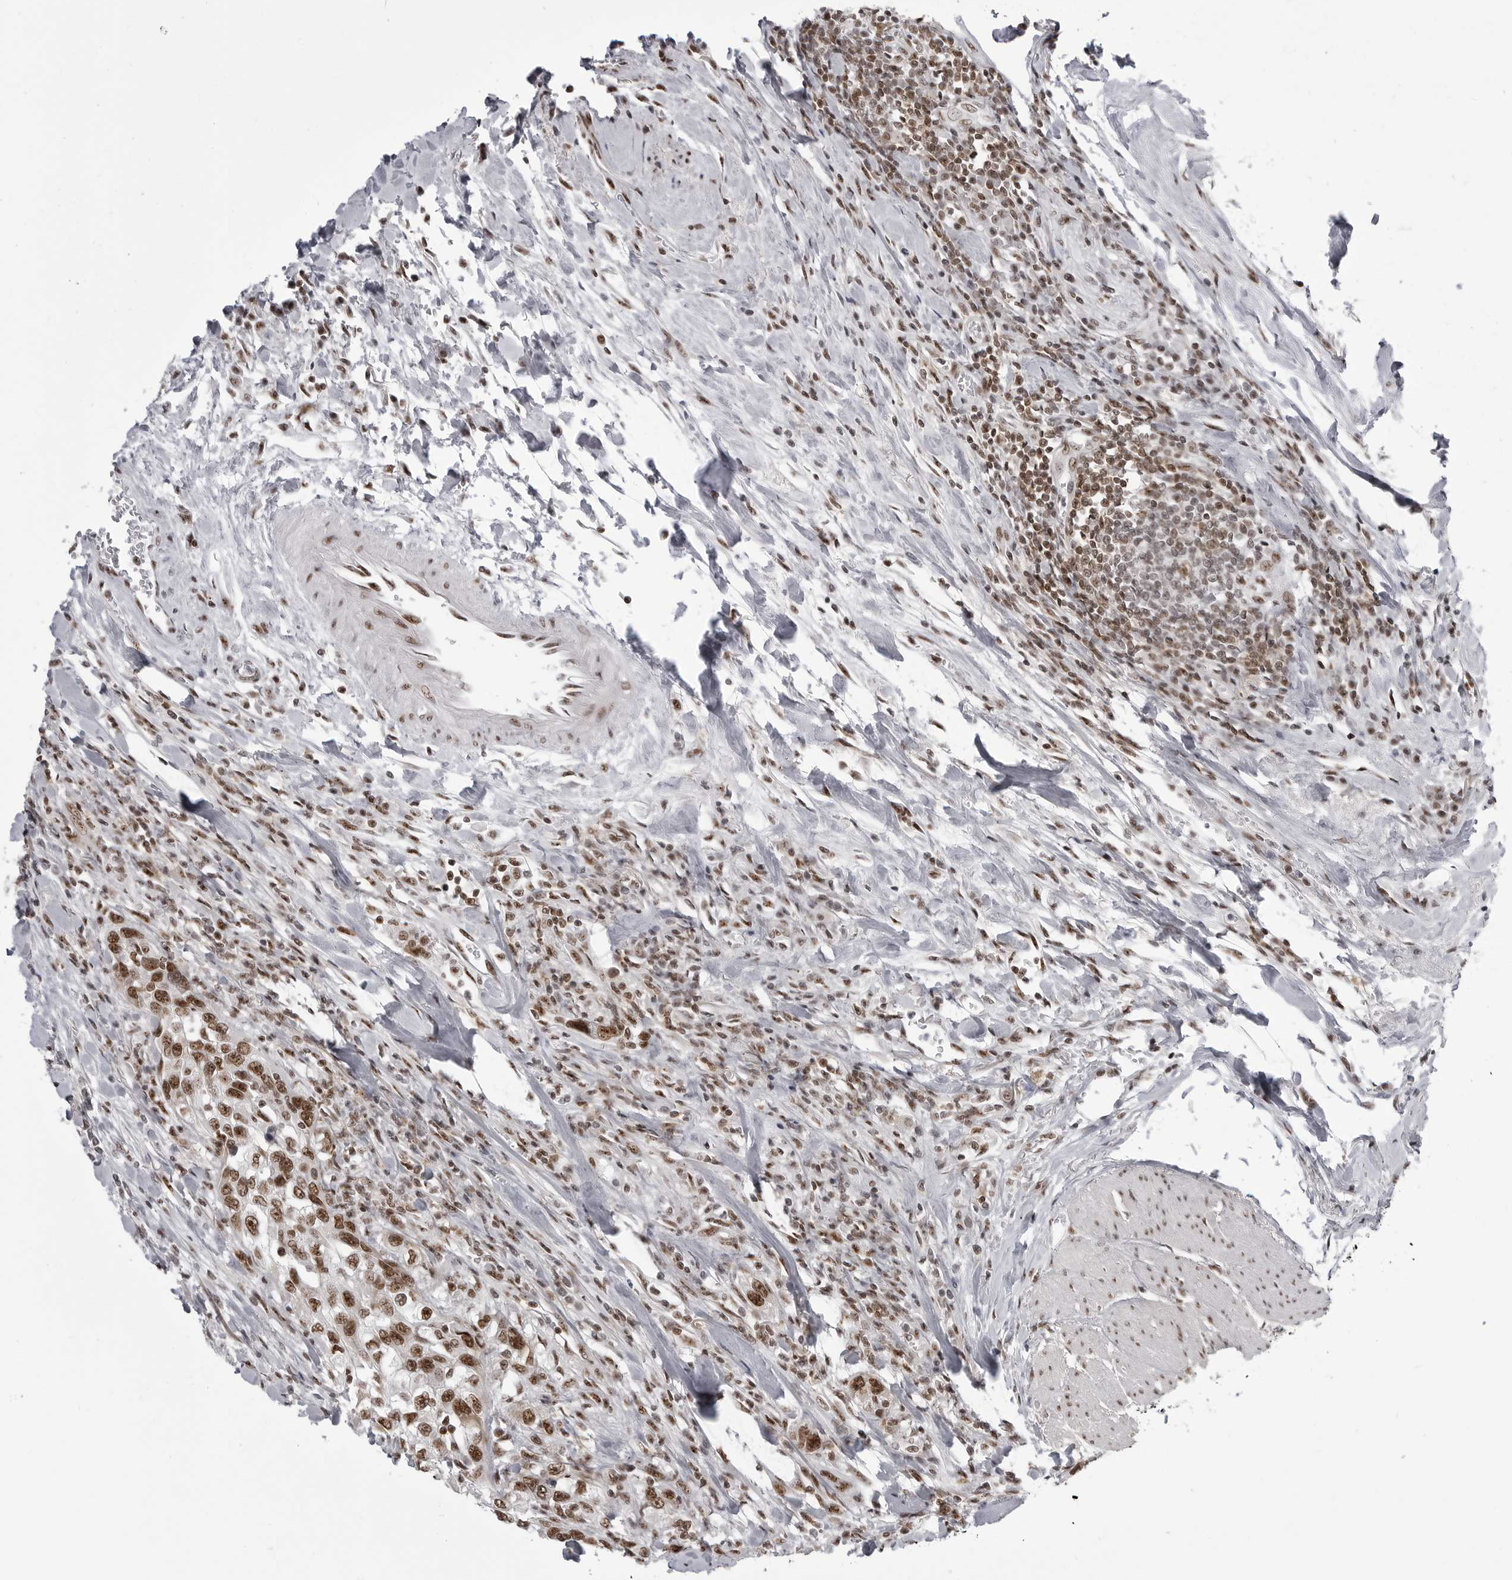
{"staining": {"intensity": "strong", "quantity": ">75%", "location": "nuclear"}, "tissue": "urothelial cancer", "cell_type": "Tumor cells", "image_type": "cancer", "snomed": [{"axis": "morphology", "description": "Urothelial carcinoma, High grade"}, {"axis": "topography", "description": "Urinary bladder"}], "caption": "Human urothelial cancer stained with a brown dye reveals strong nuclear positive expression in approximately >75% of tumor cells.", "gene": "WRAP53", "patient": {"sex": "female", "age": 80}}